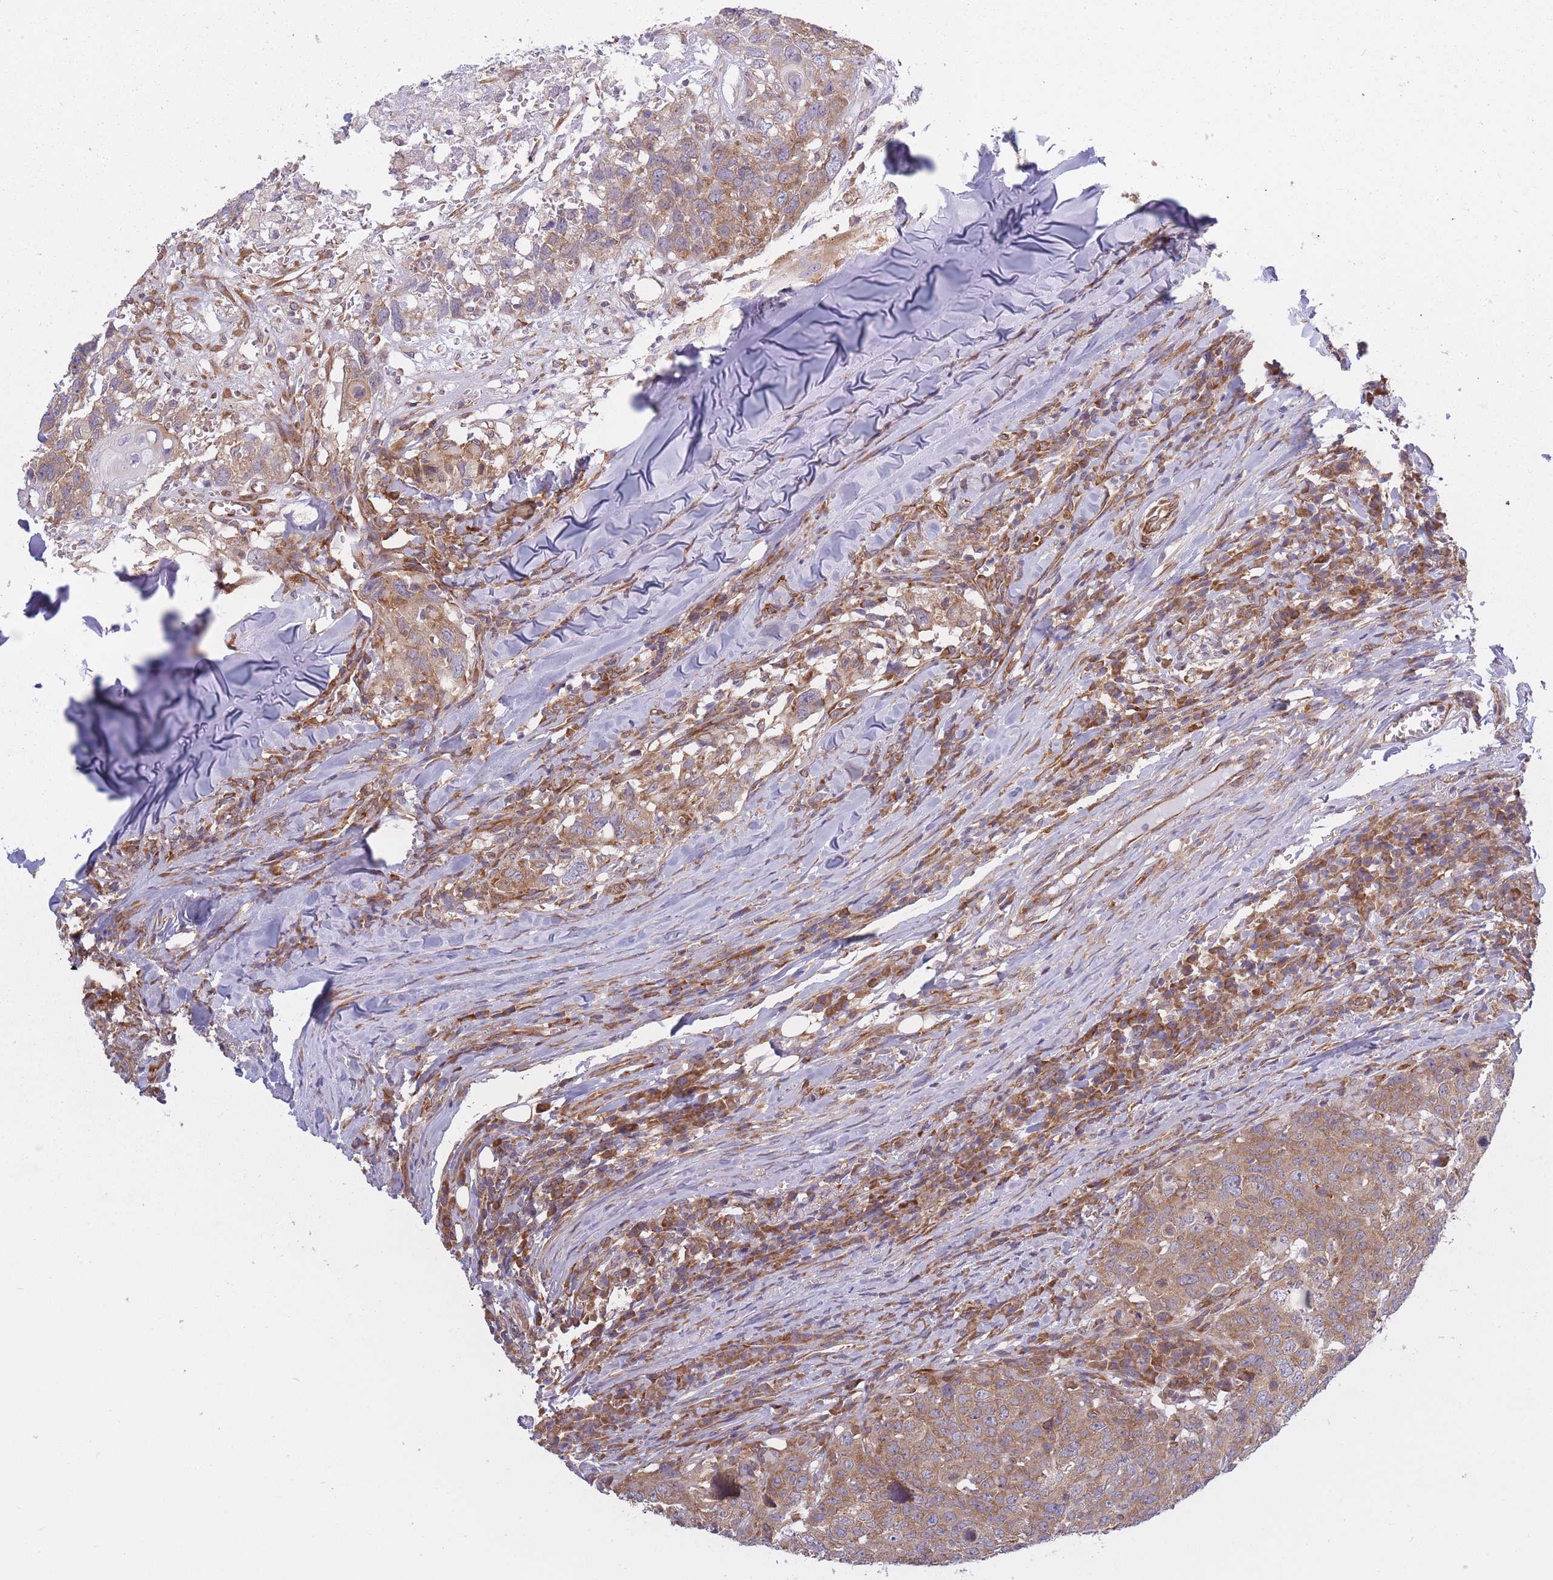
{"staining": {"intensity": "moderate", "quantity": ">75%", "location": "cytoplasmic/membranous"}, "tissue": "head and neck cancer", "cell_type": "Tumor cells", "image_type": "cancer", "snomed": [{"axis": "morphology", "description": "Normal tissue, NOS"}, {"axis": "morphology", "description": "Squamous cell carcinoma, NOS"}, {"axis": "topography", "description": "Skeletal muscle"}, {"axis": "topography", "description": "Vascular tissue"}, {"axis": "topography", "description": "Peripheral nerve tissue"}, {"axis": "topography", "description": "Head-Neck"}], "caption": "Immunohistochemistry (IHC) (DAB (3,3'-diaminobenzidine)) staining of head and neck cancer displays moderate cytoplasmic/membranous protein expression in about >75% of tumor cells.", "gene": "CCDC124", "patient": {"sex": "male", "age": 66}}